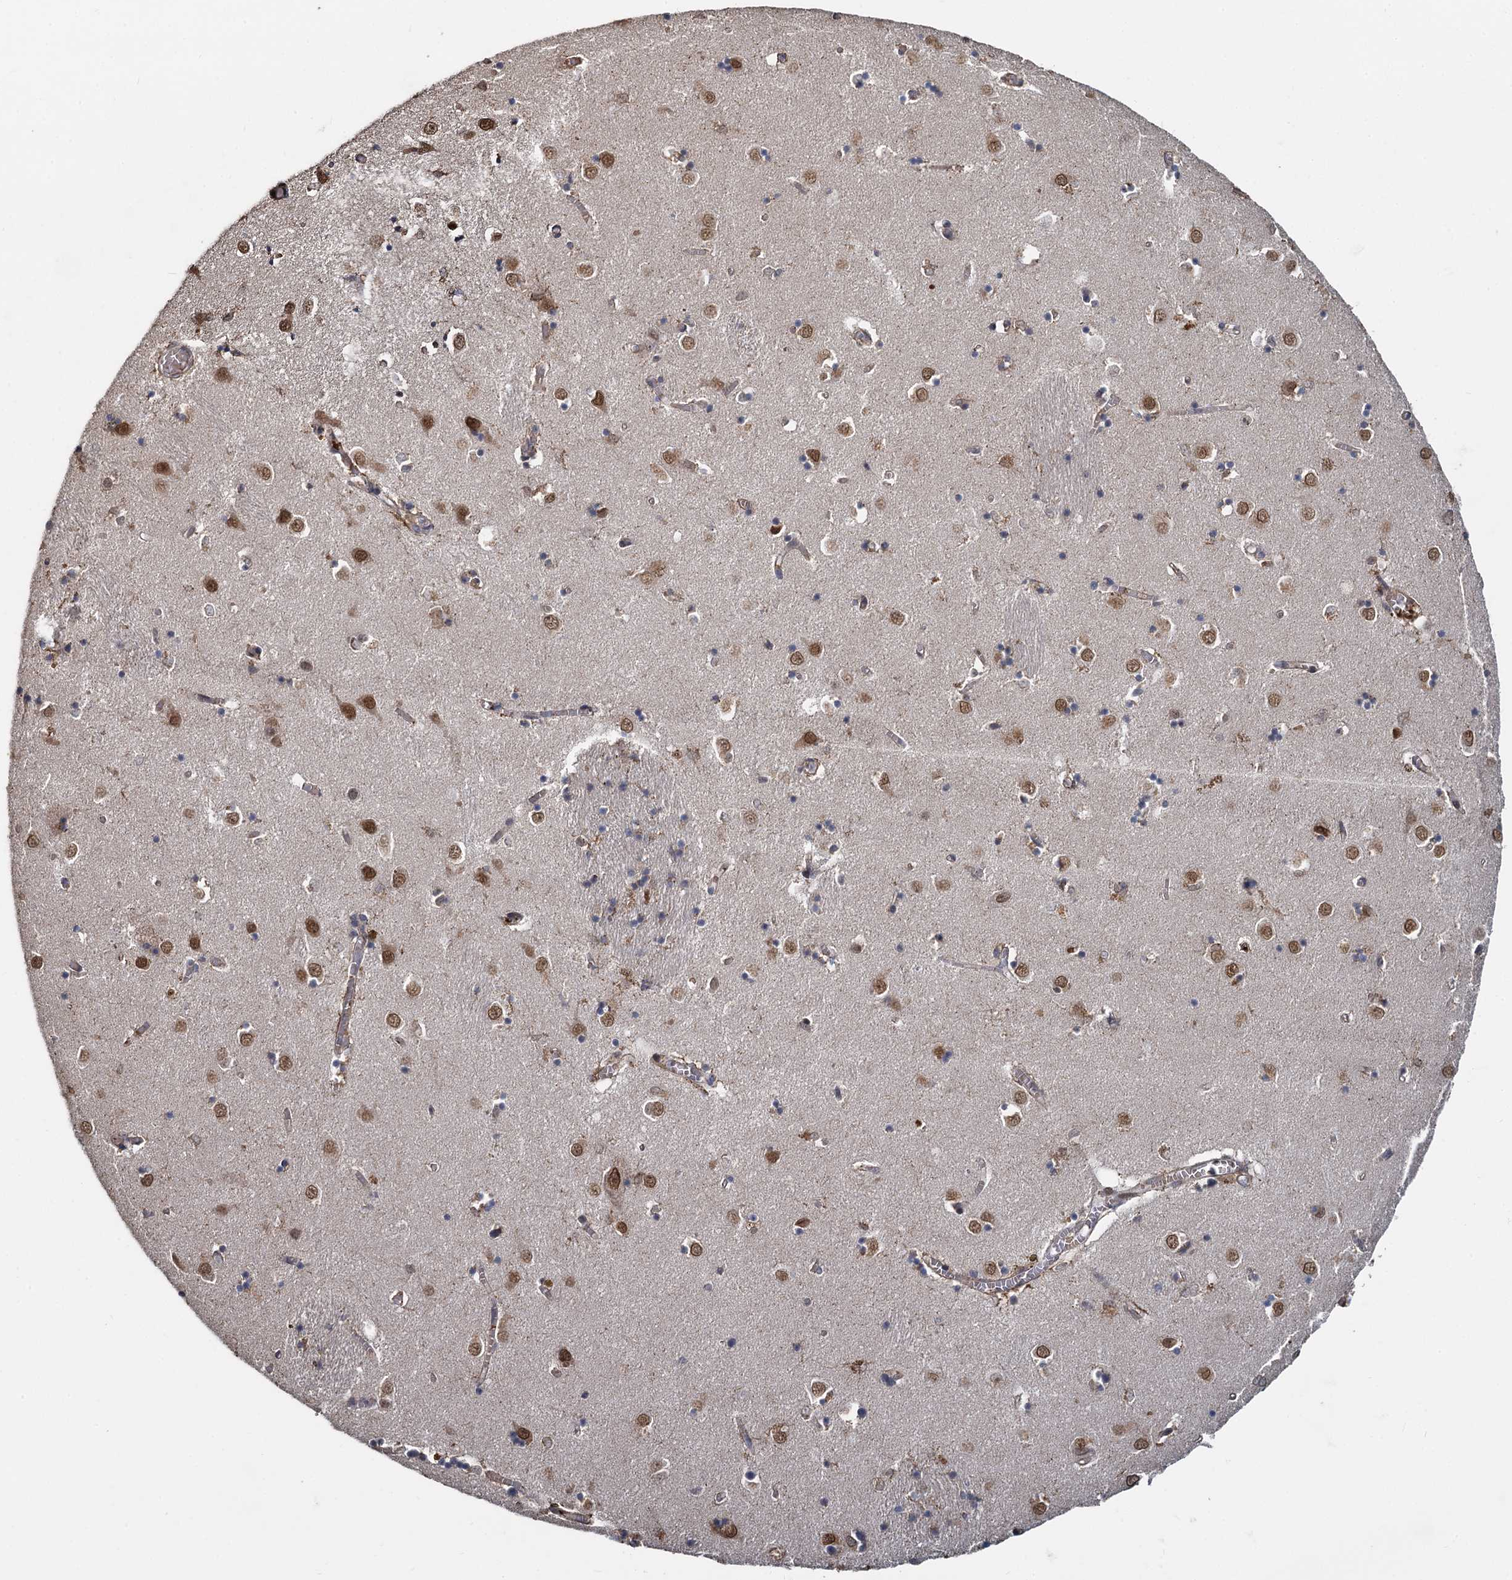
{"staining": {"intensity": "moderate", "quantity": "<25%", "location": "cytoplasmic/membranous"}, "tissue": "caudate", "cell_type": "Glial cells", "image_type": "normal", "snomed": [{"axis": "morphology", "description": "Normal tissue, NOS"}, {"axis": "topography", "description": "Lateral ventricle wall"}], "caption": "High-magnification brightfield microscopy of benign caudate stained with DAB (brown) and counterstained with hematoxylin (blue). glial cells exhibit moderate cytoplasmic/membranous staining is present in approximately<25% of cells.", "gene": "FANCI", "patient": {"sex": "male", "age": 70}}